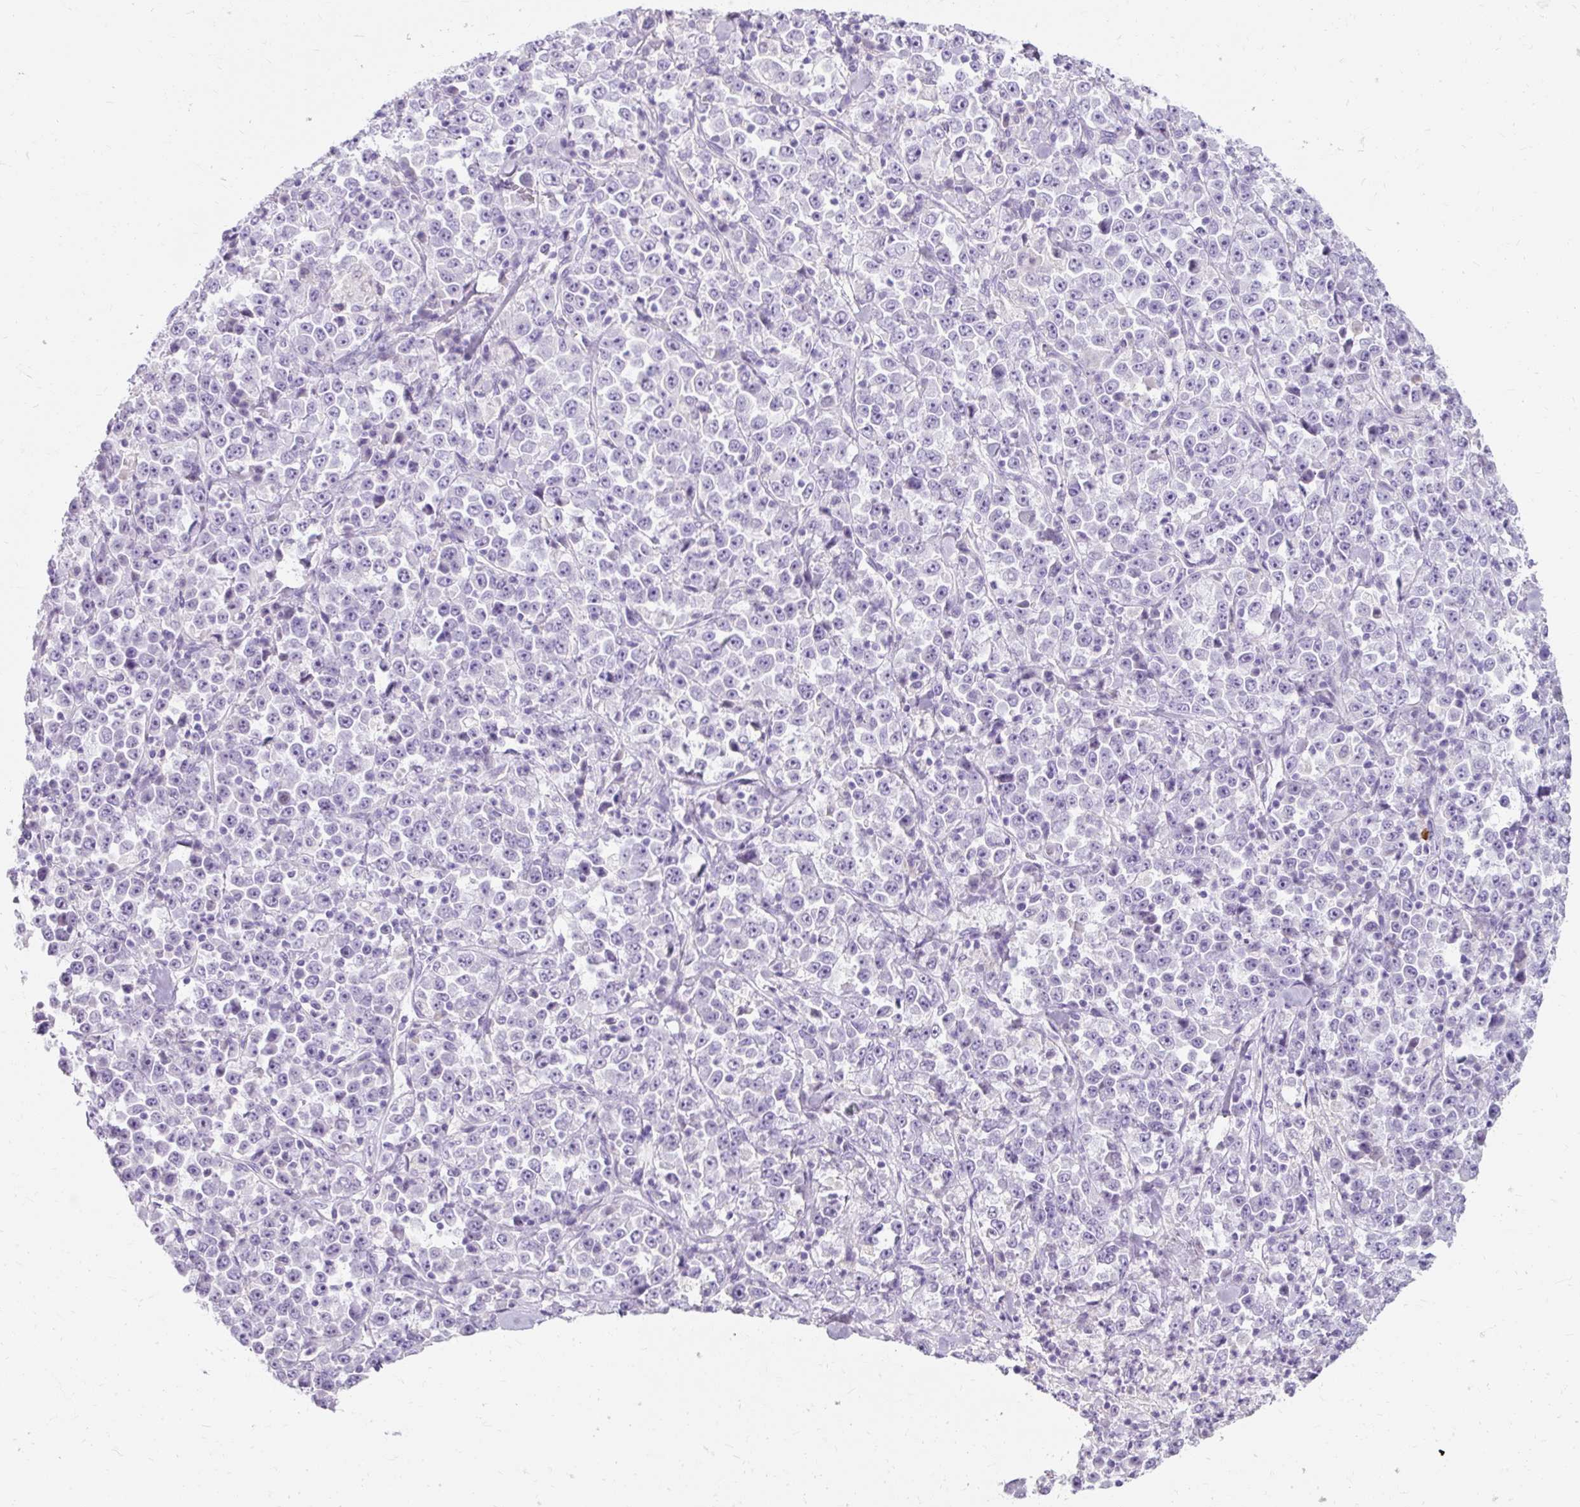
{"staining": {"intensity": "negative", "quantity": "none", "location": "none"}, "tissue": "stomach cancer", "cell_type": "Tumor cells", "image_type": "cancer", "snomed": [{"axis": "morphology", "description": "Normal tissue, NOS"}, {"axis": "morphology", "description": "Adenocarcinoma, NOS"}, {"axis": "topography", "description": "Stomach, upper"}, {"axis": "topography", "description": "Stomach"}], "caption": "Protein analysis of adenocarcinoma (stomach) displays no significant staining in tumor cells.", "gene": "TMEM213", "patient": {"sex": "male", "age": 59}}